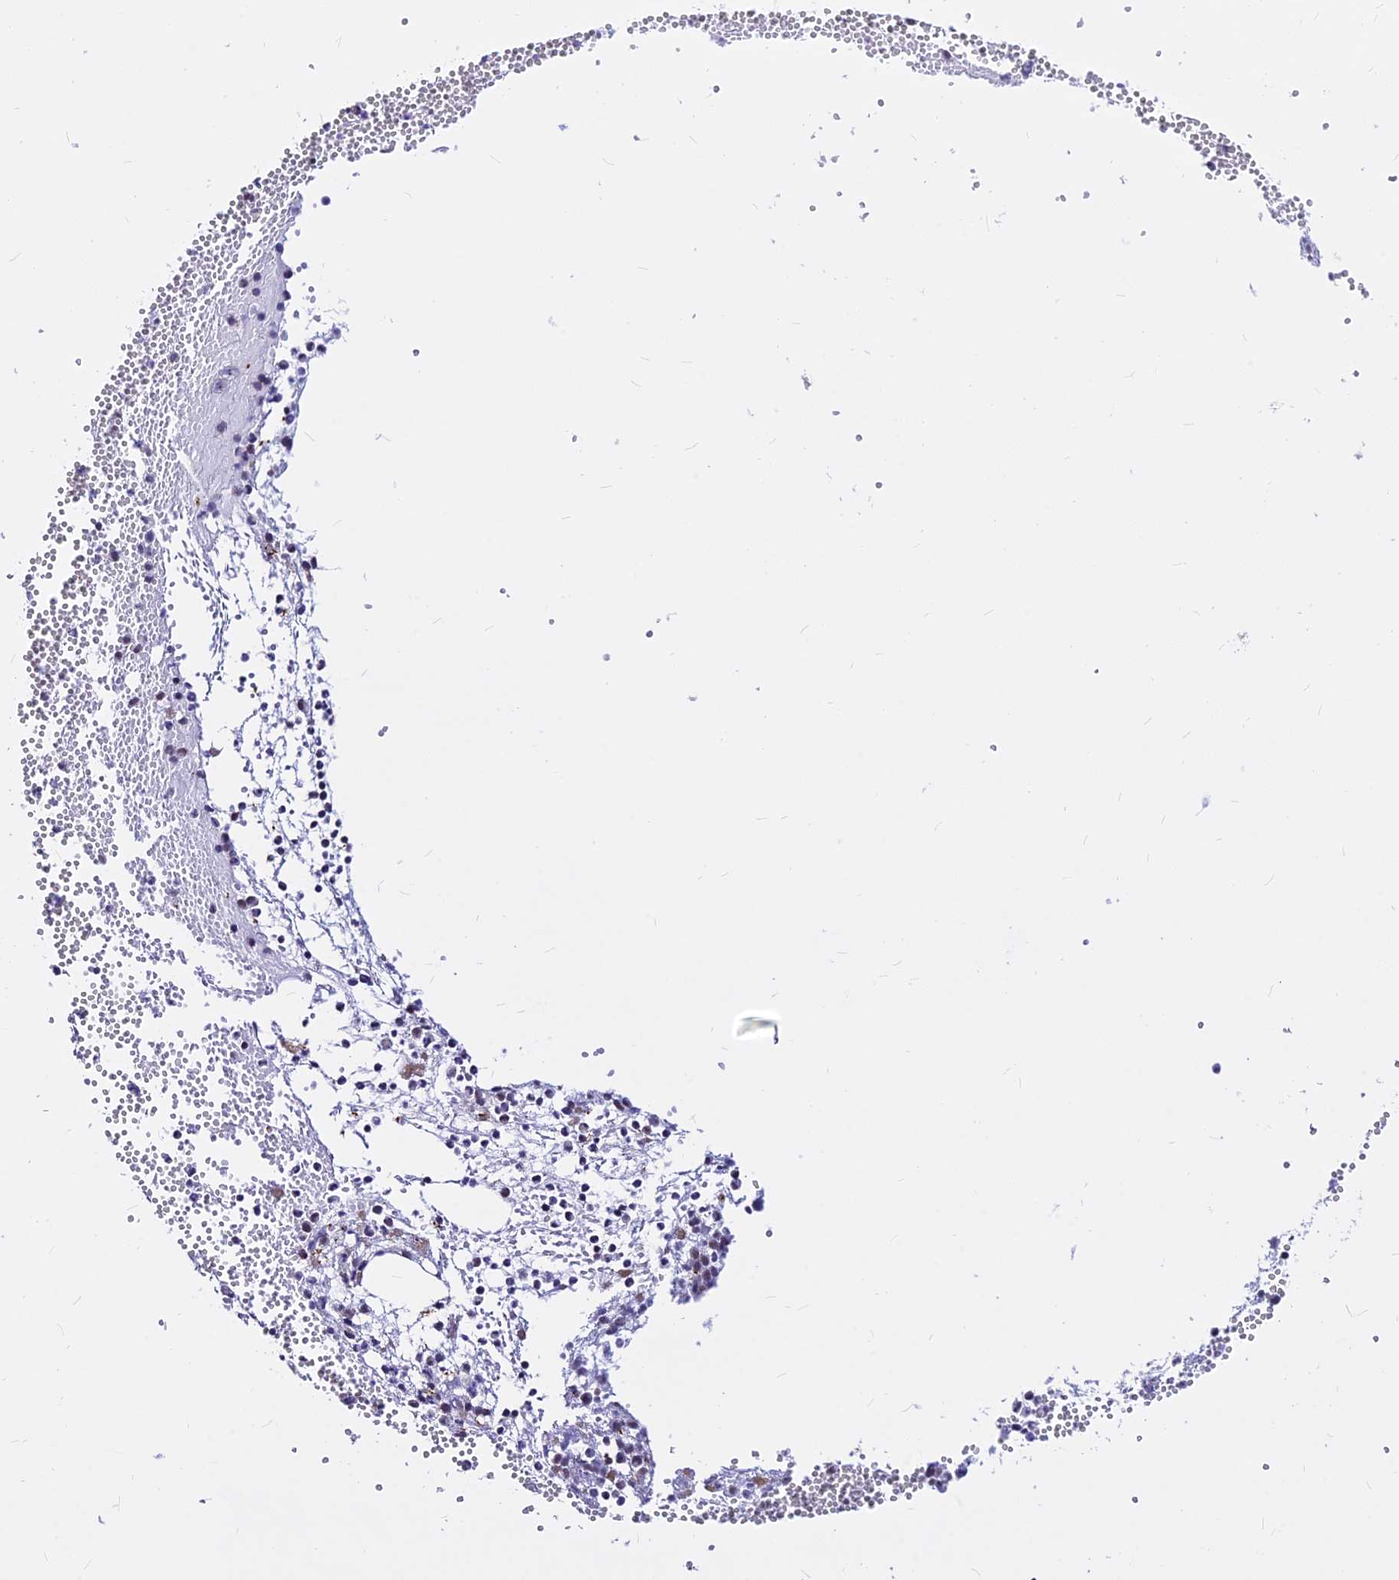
{"staining": {"intensity": "weak", "quantity": "<25%", "location": "nuclear"}, "tissue": "bone marrow", "cell_type": "Hematopoietic cells", "image_type": "normal", "snomed": [{"axis": "morphology", "description": "Normal tissue, NOS"}, {"axis": "topography", "description": "Bone marrow"}], "caption": "The photomicrograph exhibits no significant positivity in hematopoietic cells of bone marrow.", "gene": "KCTD13", "patient": {"sex": "female", "age": 77}}